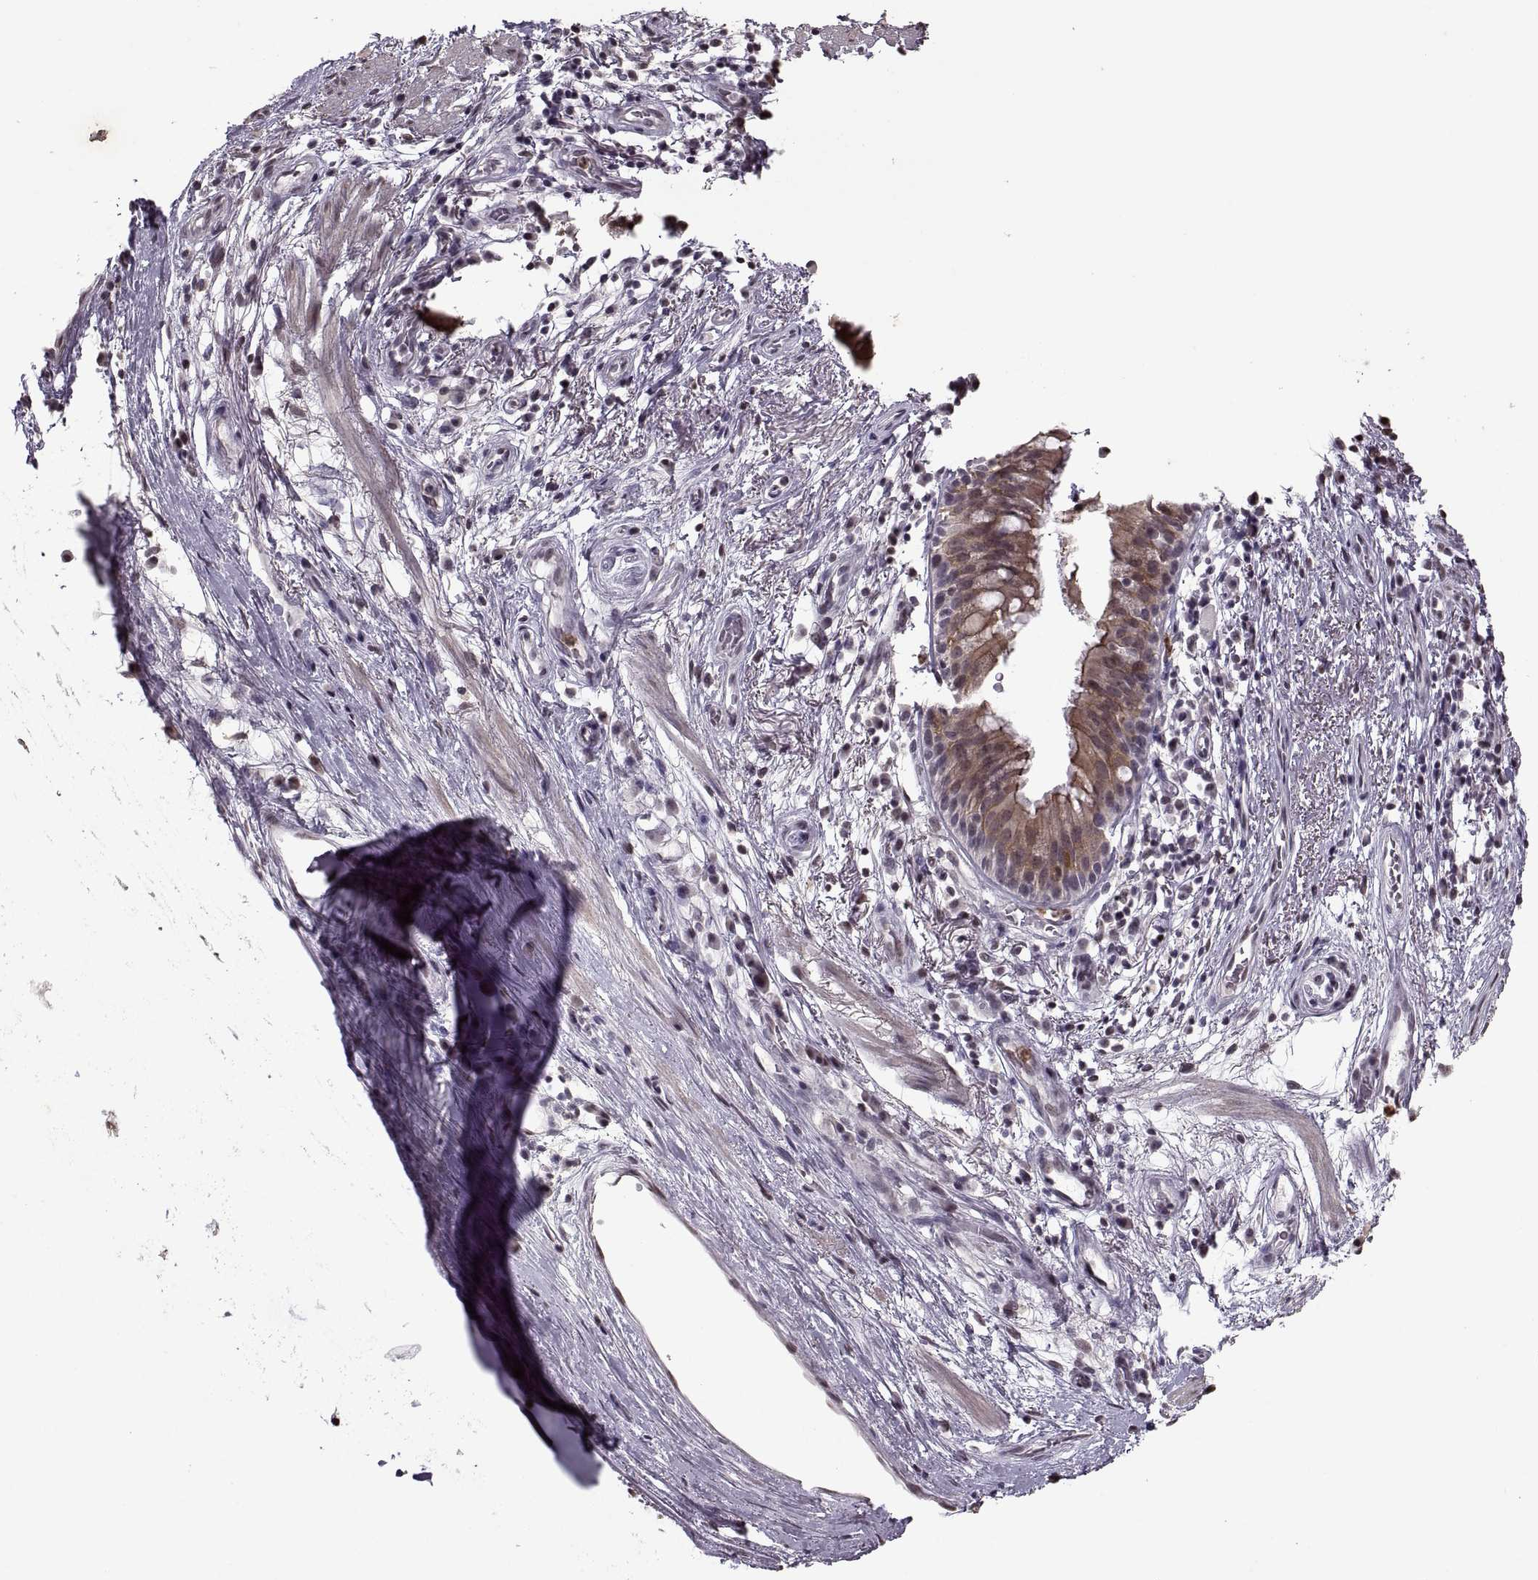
{"staining": {"intensity": "moderate", "quantity": "25%-75%", "location": "cytoplasmic/membranous"}, "tissue": "bronchus", "cell_type": "Respiratory epithelial cells", "image_type": "normal", "snomed": [{"axis": "morphology", "description": "Normal tissue, NOS"}, {"axis": "topography", "description": "Cartilage tissue"}, {"axis": "topography", "description": "Bronchus"}], "caption": "IHC micrograph of benign bronchus: human bronchus stained using immunohistochemistry (IHC) shows medium levels of moderate protein expression localized specifically in the cytoplasmic/membranous of respiratory epithelial cells, appearing as a cytoplasmic/membranous brown color.", "gene": "PALS1", "patient": {"sex": "male", "age": 58}}